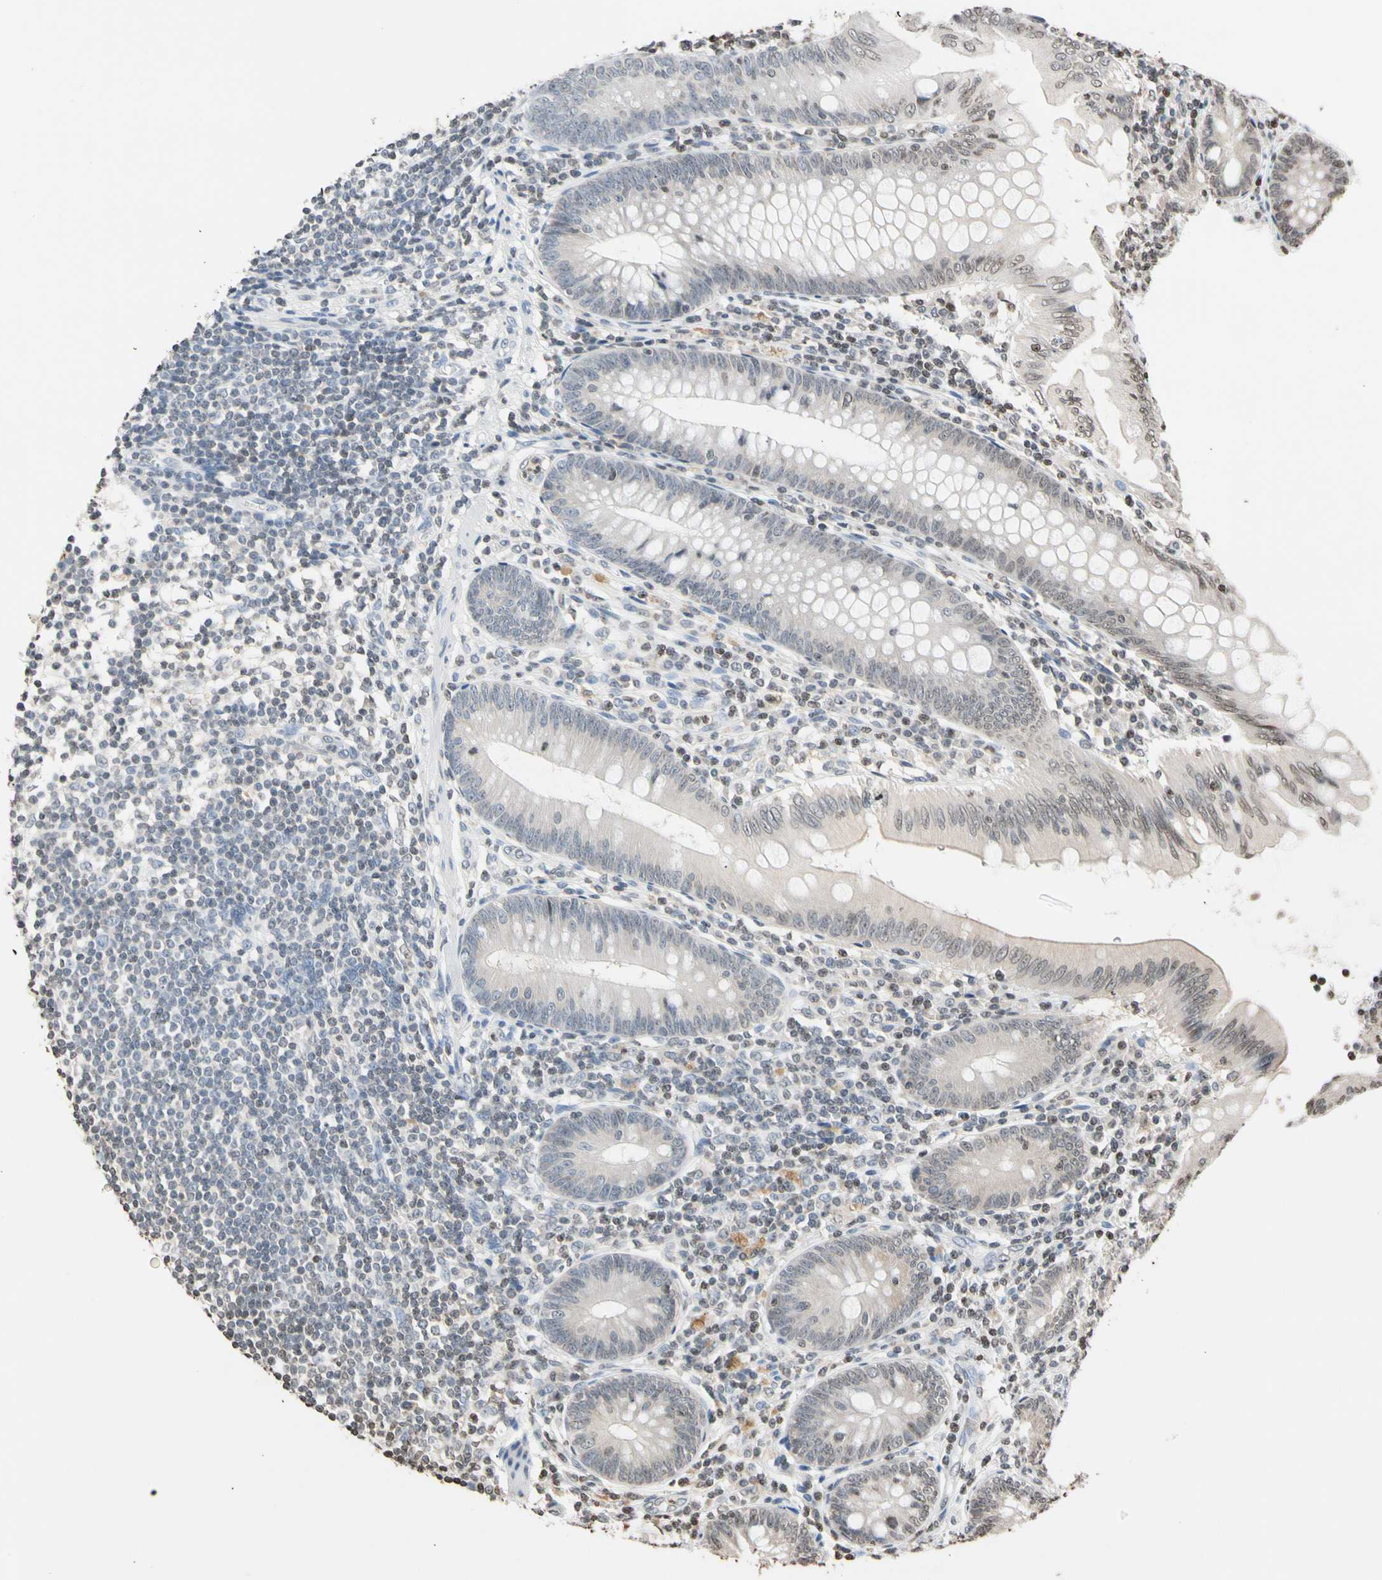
{"staining": {"intensity": "weak", "quantity": "25%-75%", "location": "cytoplasmic/membranous"}, "tissue": "appendix", "cell_type": "Glandular cells", "image_type": "normal", "snomed": [{"axis": "morphology", "description": "Normal tissue, NOS"}, {"axis": "morphology", "description": "Inflammation, NOS"}, {"axis": "topography", "description": "Appendix"}], "caption": "Immunohistochemistry (IHC) of normal human appendix shows low levels of weak cytoplasmic/membranous expression in about 25%-75% of glandular cells. Ihc stains the protein in brown and the nuclei are stained blue.", "gene": "GPX4", "patient": {"sex": "male", "age": 46}}